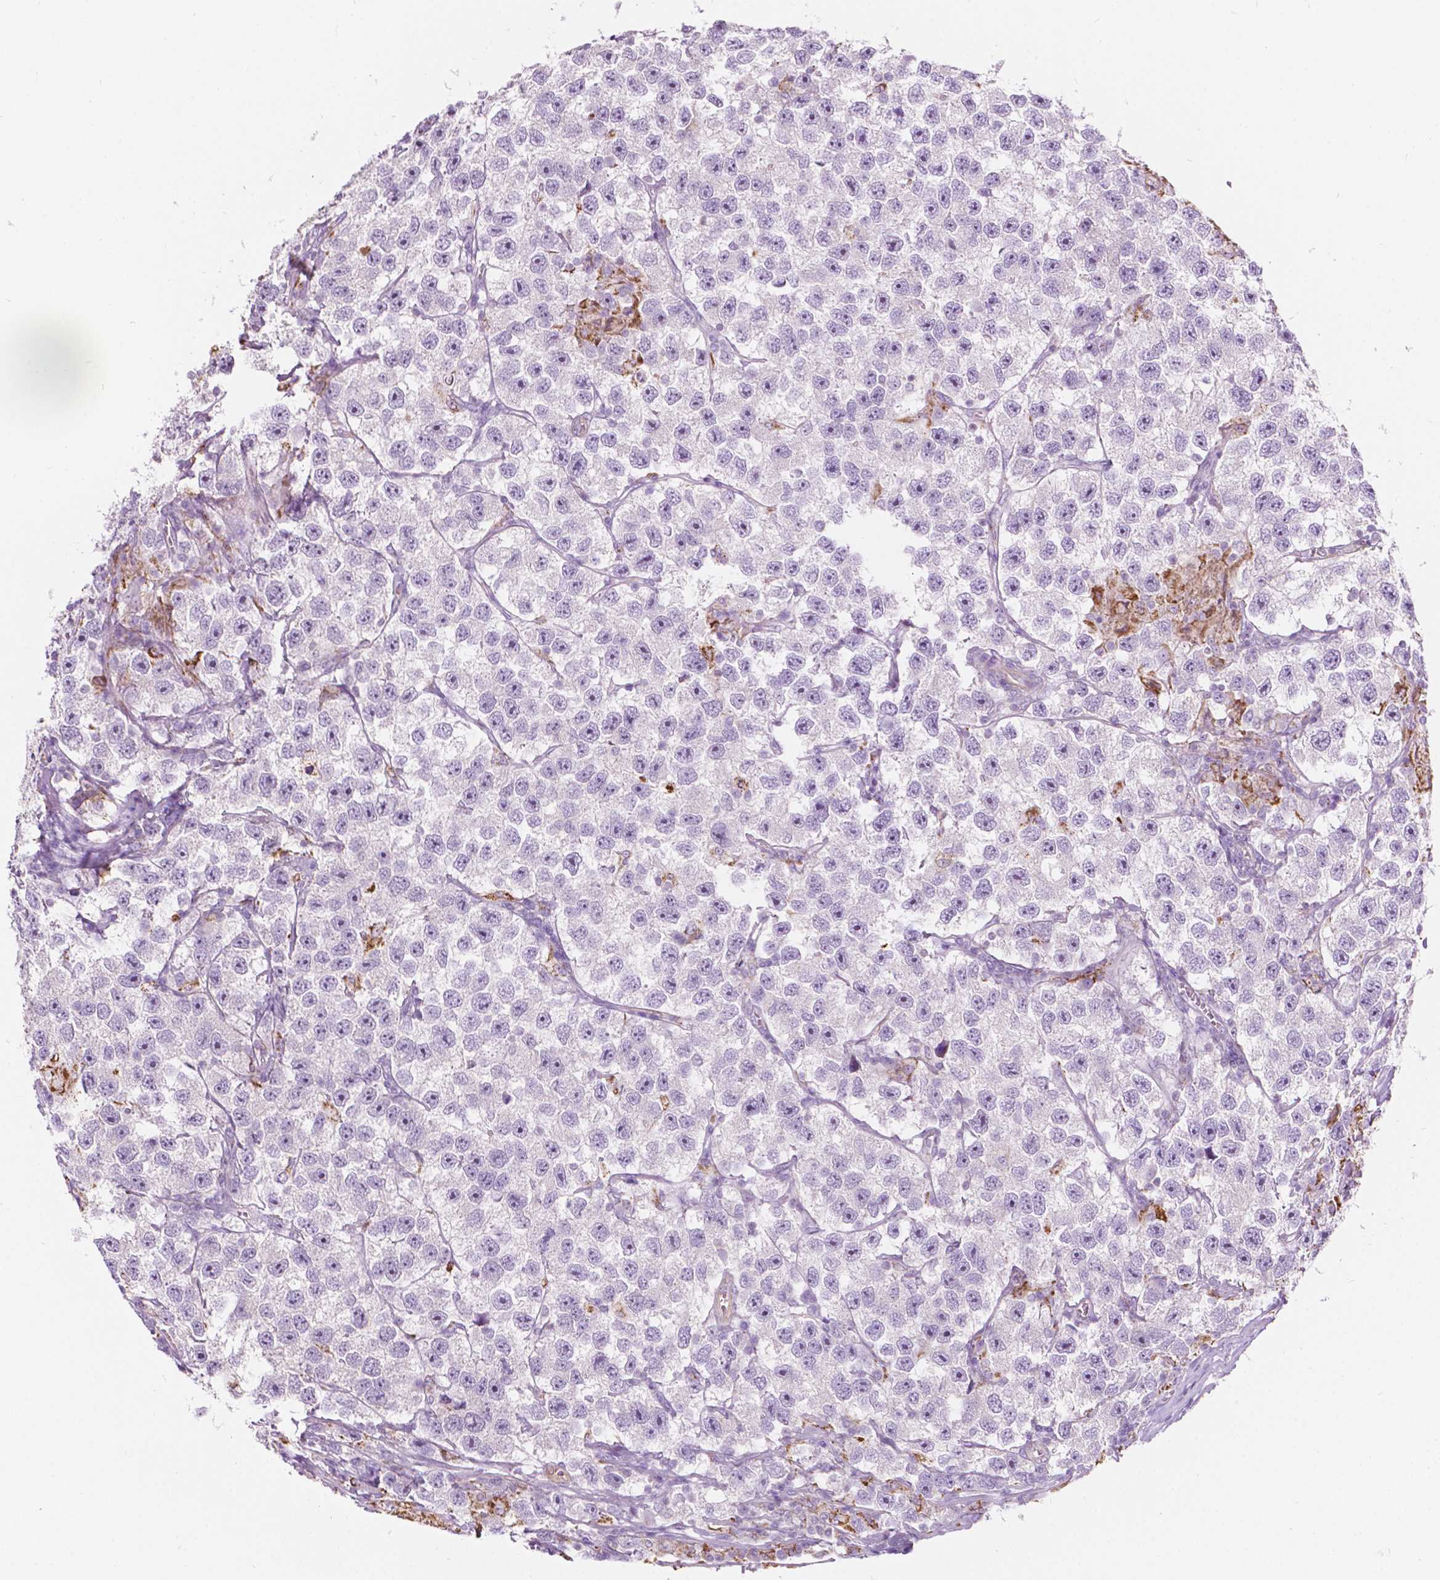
{"staining": {"intensity": "negative", "quantity": "none", "location": "none"}, "tissue": "testis cancer", "cell_type": "Tumor cells", "image_type": "cancer", "snomed": [{"axis": "morphology", "description": "Seminoma, NOS"}, {"axis": "topography", "description": "Testis"}], "caption": "IHC of testis seminoma reveals no positivity in tumor cells.", "gene": "NOS1AP", "patient": {"sex": "male", "age": 26}}